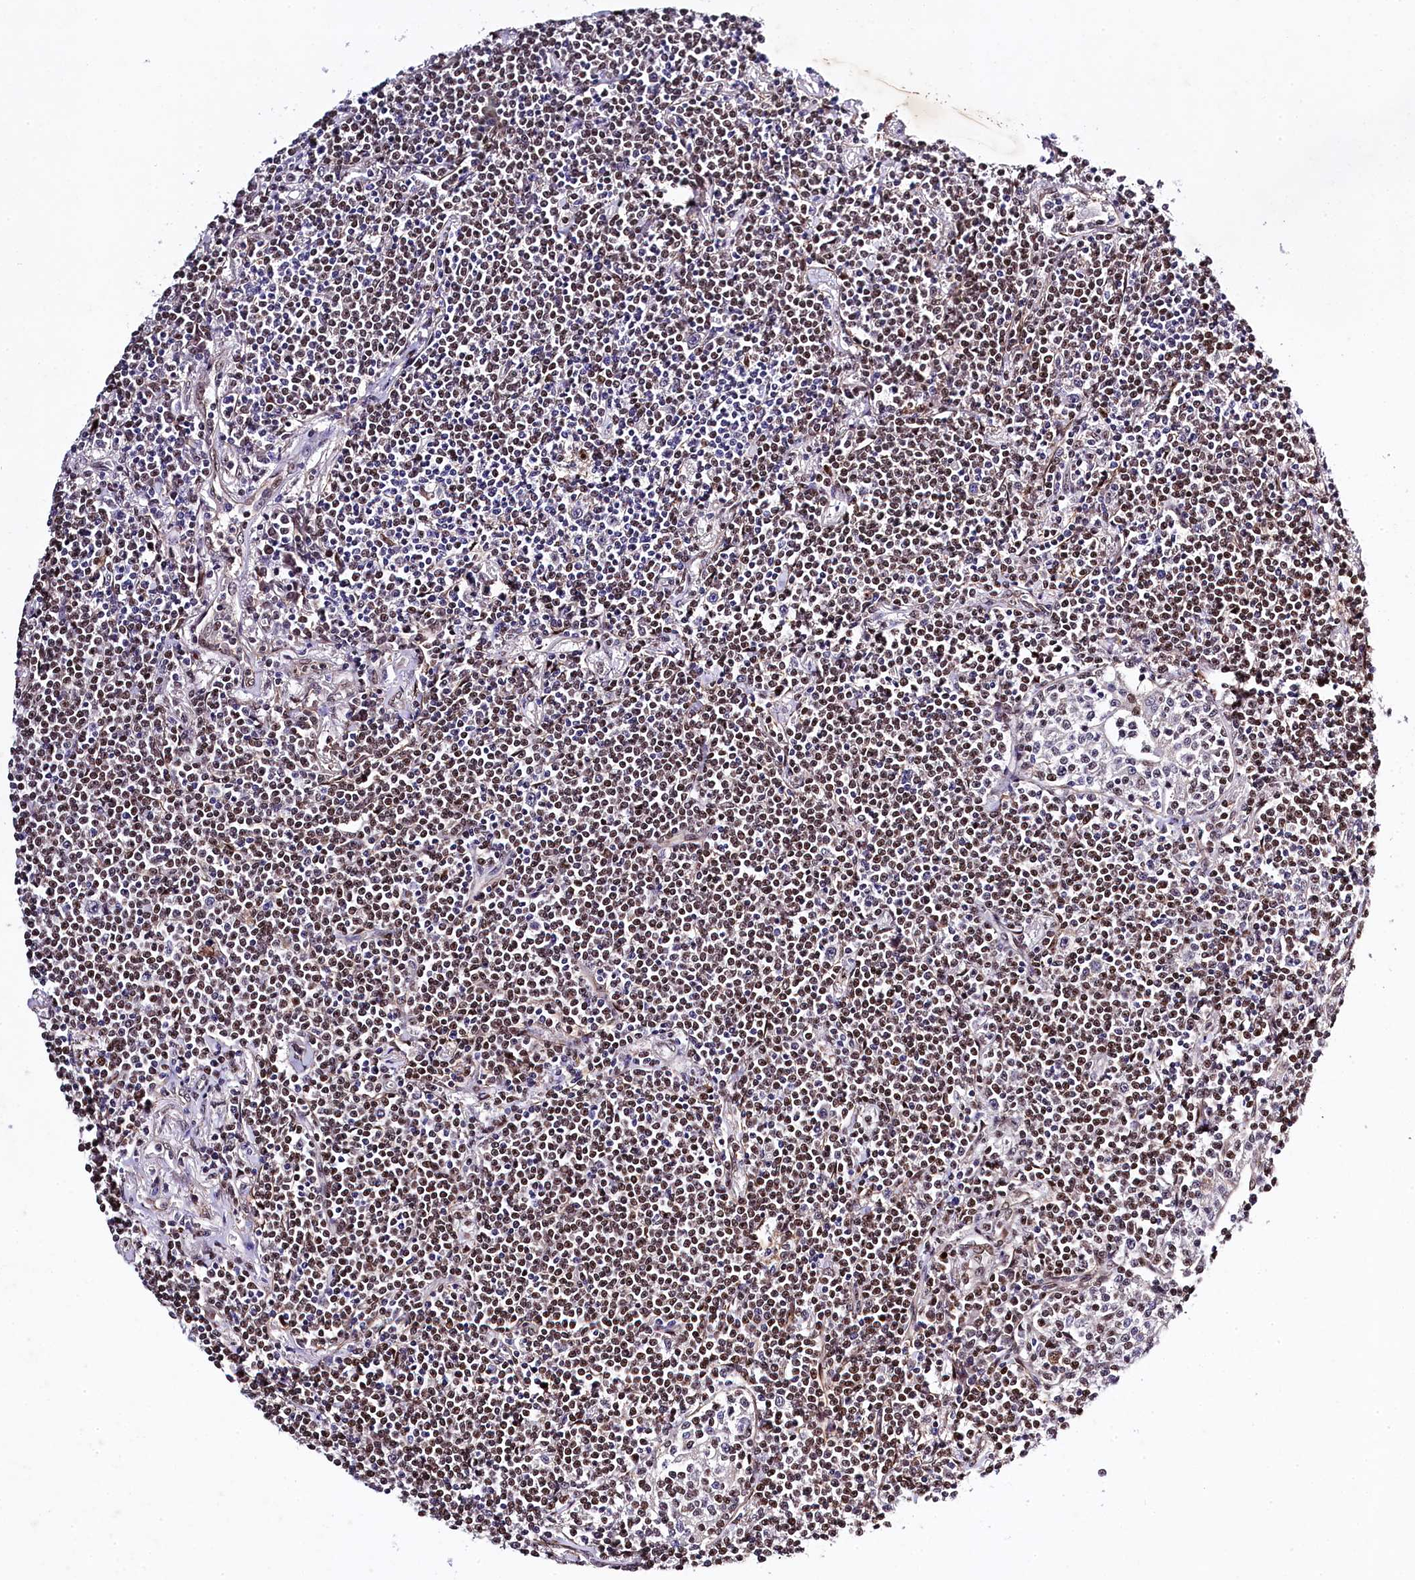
{"staining": {"intensity": "moderate", "quantity": ">75%", "location": "nuclear"}, "tissue": "lymphoma", "cell_type": "Tumor cells", "image_type": "cancer", "snomed": [{"axis": "morphology", "description": "Malignant lymphoma, non-Hodgkin's type, Low grade"}, {"axis": "topography", "description": "Lung"}], "caption": "This is a micrograph of IHC staining of lymphoma, which shows moderate staining in the nuclear of tumor cells.", "gene": "SAMD10", "patient": {"sex": "female", "age": 71}}